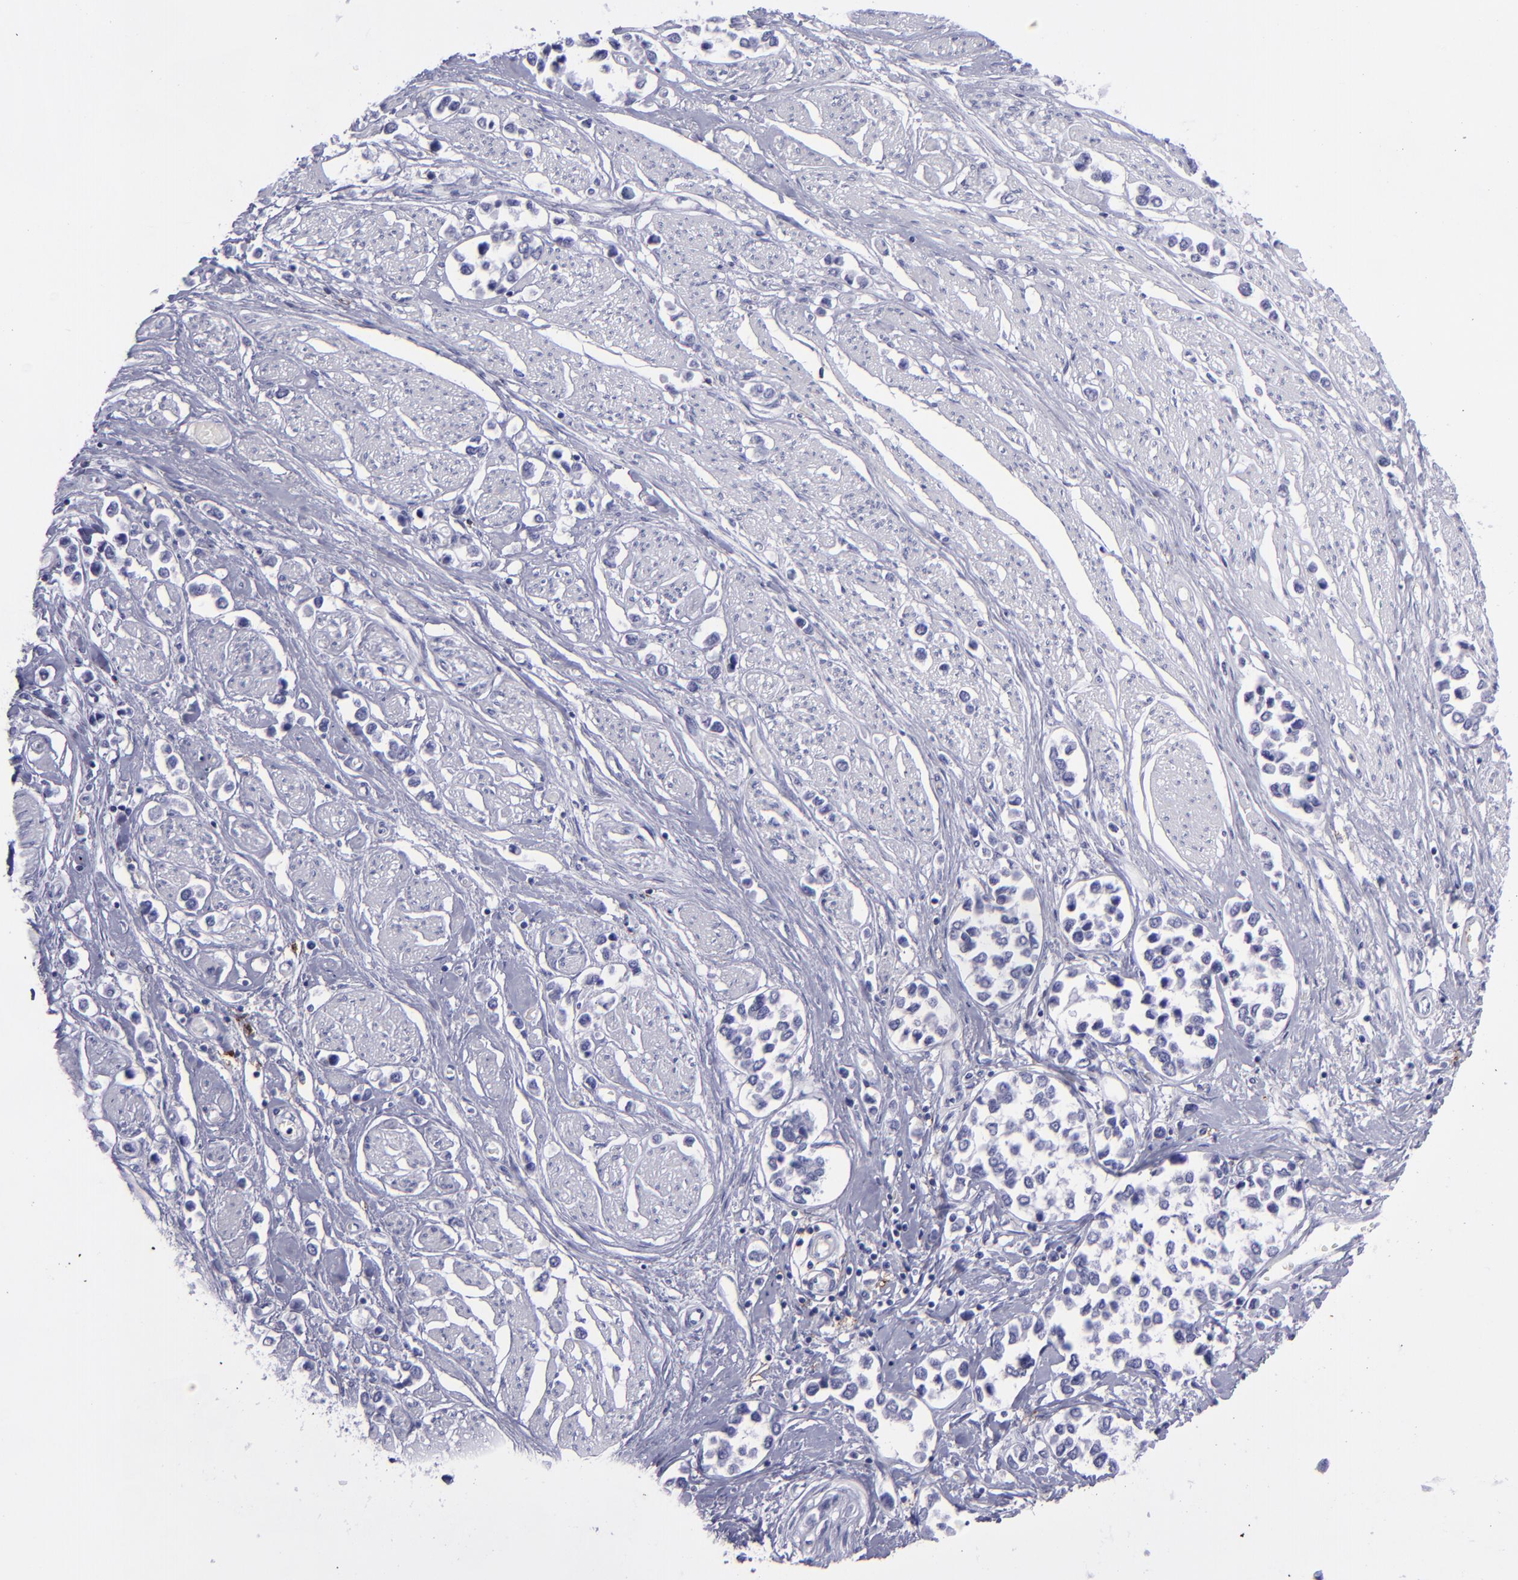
{"staining": {"intensity": "negative", "quantity": "none", "location": "none"}, "tissue": "stomach cancer", "cell_type": "Tumor cells", "image_type": "cancer", "snomed": [{"axis": "morphology", "description": "Adenocarcinoma, NOS"}, {"axis": "topography", "description": "Stomach, upper"}], "caption": "Tumor cells are negative for brown protein staining in stomach cancer (adenocarcinoma).", "gene": "SELPLG", "patient": {"sex": "male", "age": 76}}